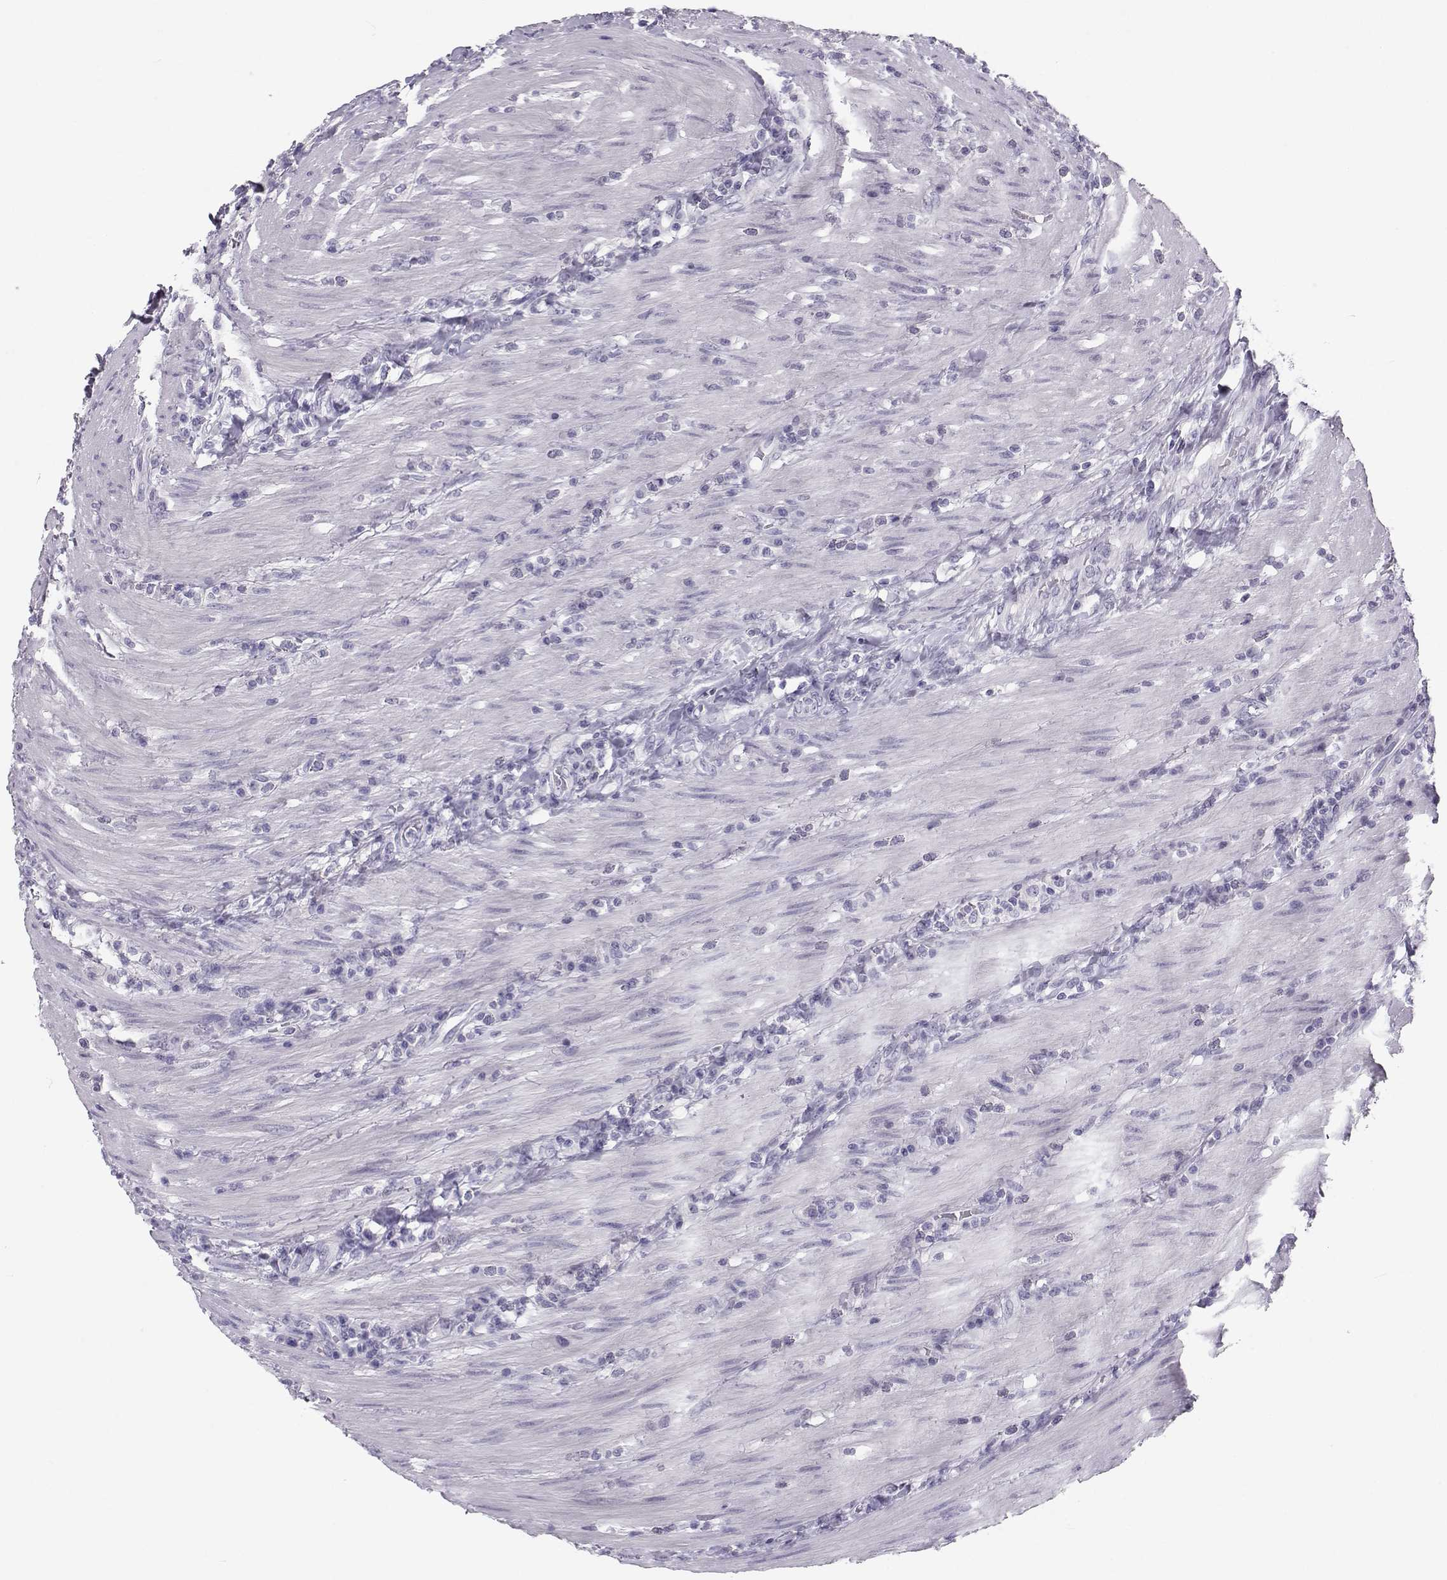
{"staining": {"intensity": "negative", "quantity": "none", "location": "none"}, "tissue": "colorectal cancer", "cell_type": "Tumor cells", "image_type": "cancer", "snomed": [{"axis": "morphology", "description": "Adenocarcinoma, NOS"}, {"axis": "topography", "description": "Colon"}], "caption": "There is no significant expression in tumor cells of colorectal cancer (adenocarcinoma).", "gene": "PCSK1N", "patient": {"sex": "female", "age": 67}}